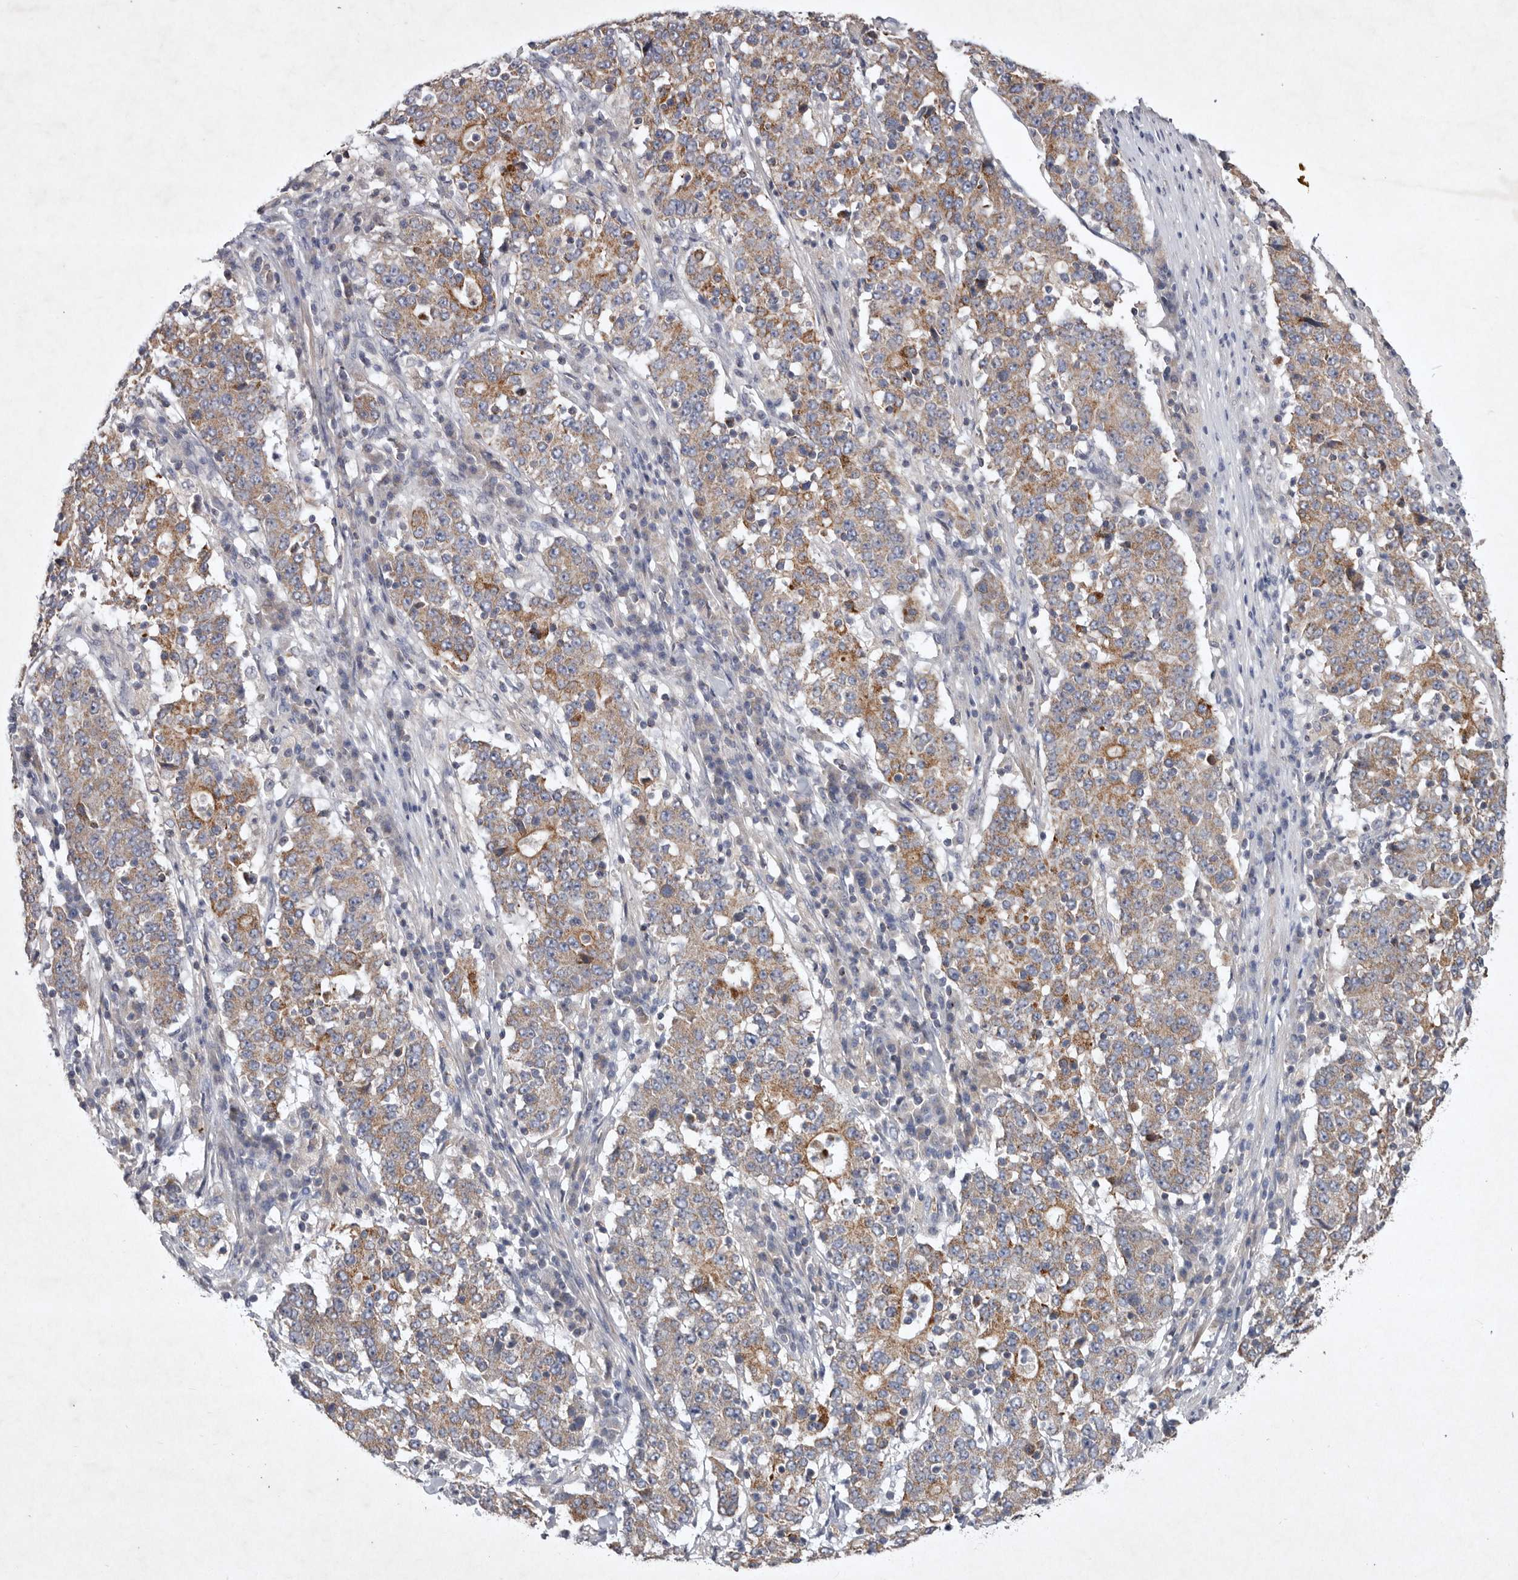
{"staining": {"intensity": "moderate", "quantity": "25%-75%", "location": "cytoplasmic/membranous"}, "tissue": "stomach cancer", "cell_type": "Tumor cells", "image_type": "cancer", "snomed": [{"axis": "morphology", "description": "Adenocarcinoma, NOS"}, {"axis": "topography", "description": "Stomach"}], "caption": "Adenocarcinoma (stomach) tissue demonstrates moderate cytoplasmic/membranous positivity in about 25%-75% of tumor cells, visualized by immunohistochemistry.", "gene": "TNFSF14", "patient": {"sex": "male", "age": 59}}